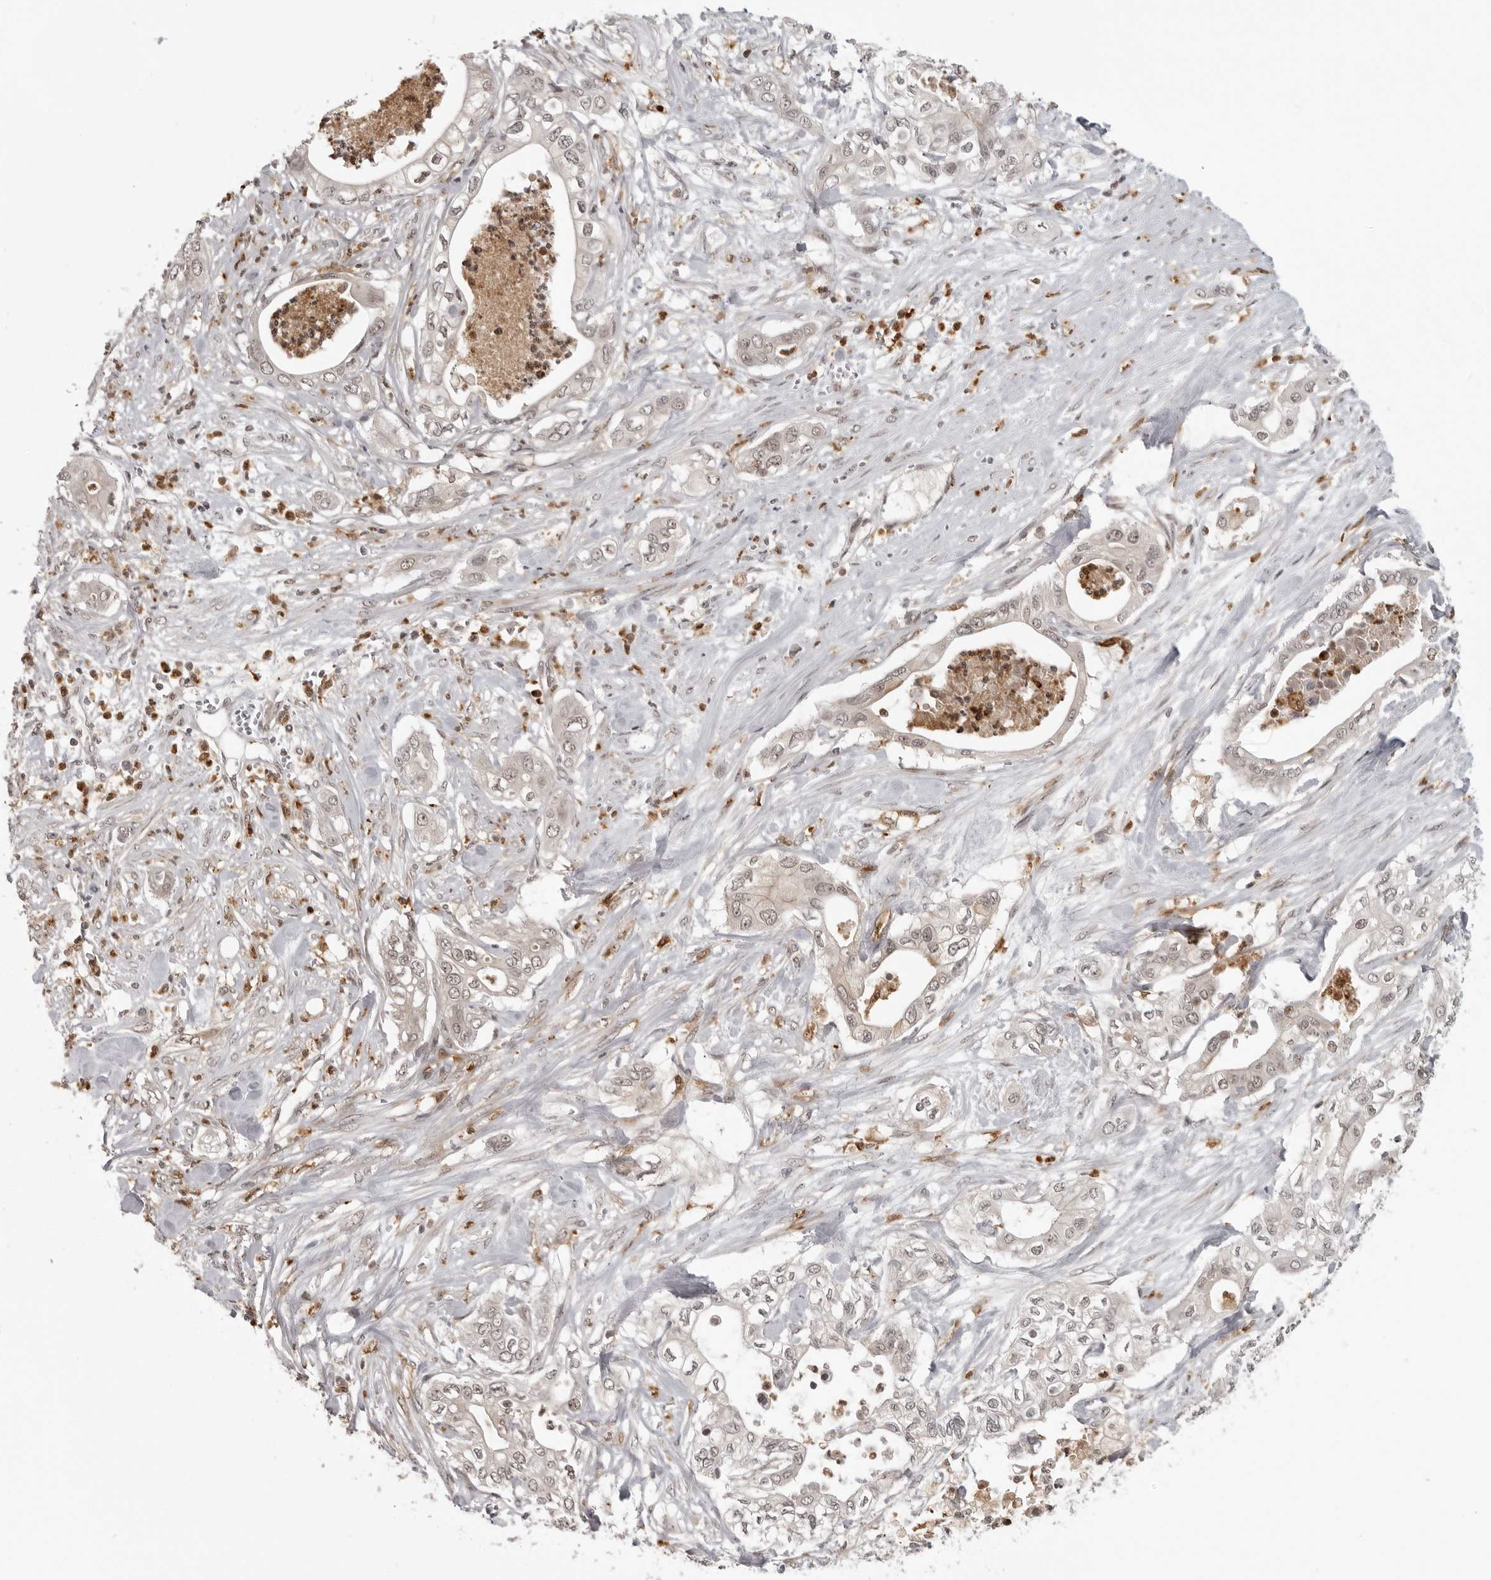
{"staining": {"intensity": "weak", "quantity": "25%-75%", "location": "cytoplasmic/membranous,nuclear"}, "tissue": "pancreatic cancer", "cell_type": "Tumor cells", "image_type": "cancer", "snomed": [{"axis": "morphology", "description": "Adenocarcinoma, NOS"}, {"axis": "topography", "description": "Pancreas"}], "caption": "Human pancreatic cancer stained for a protein (brown) demonstrates weak cytoplasmic/membranous and nuclear positive expression in approximately 25%-75% of tumor cells.", "gene": "PEG3", "patient": {"sex": "female", "age": 78}}